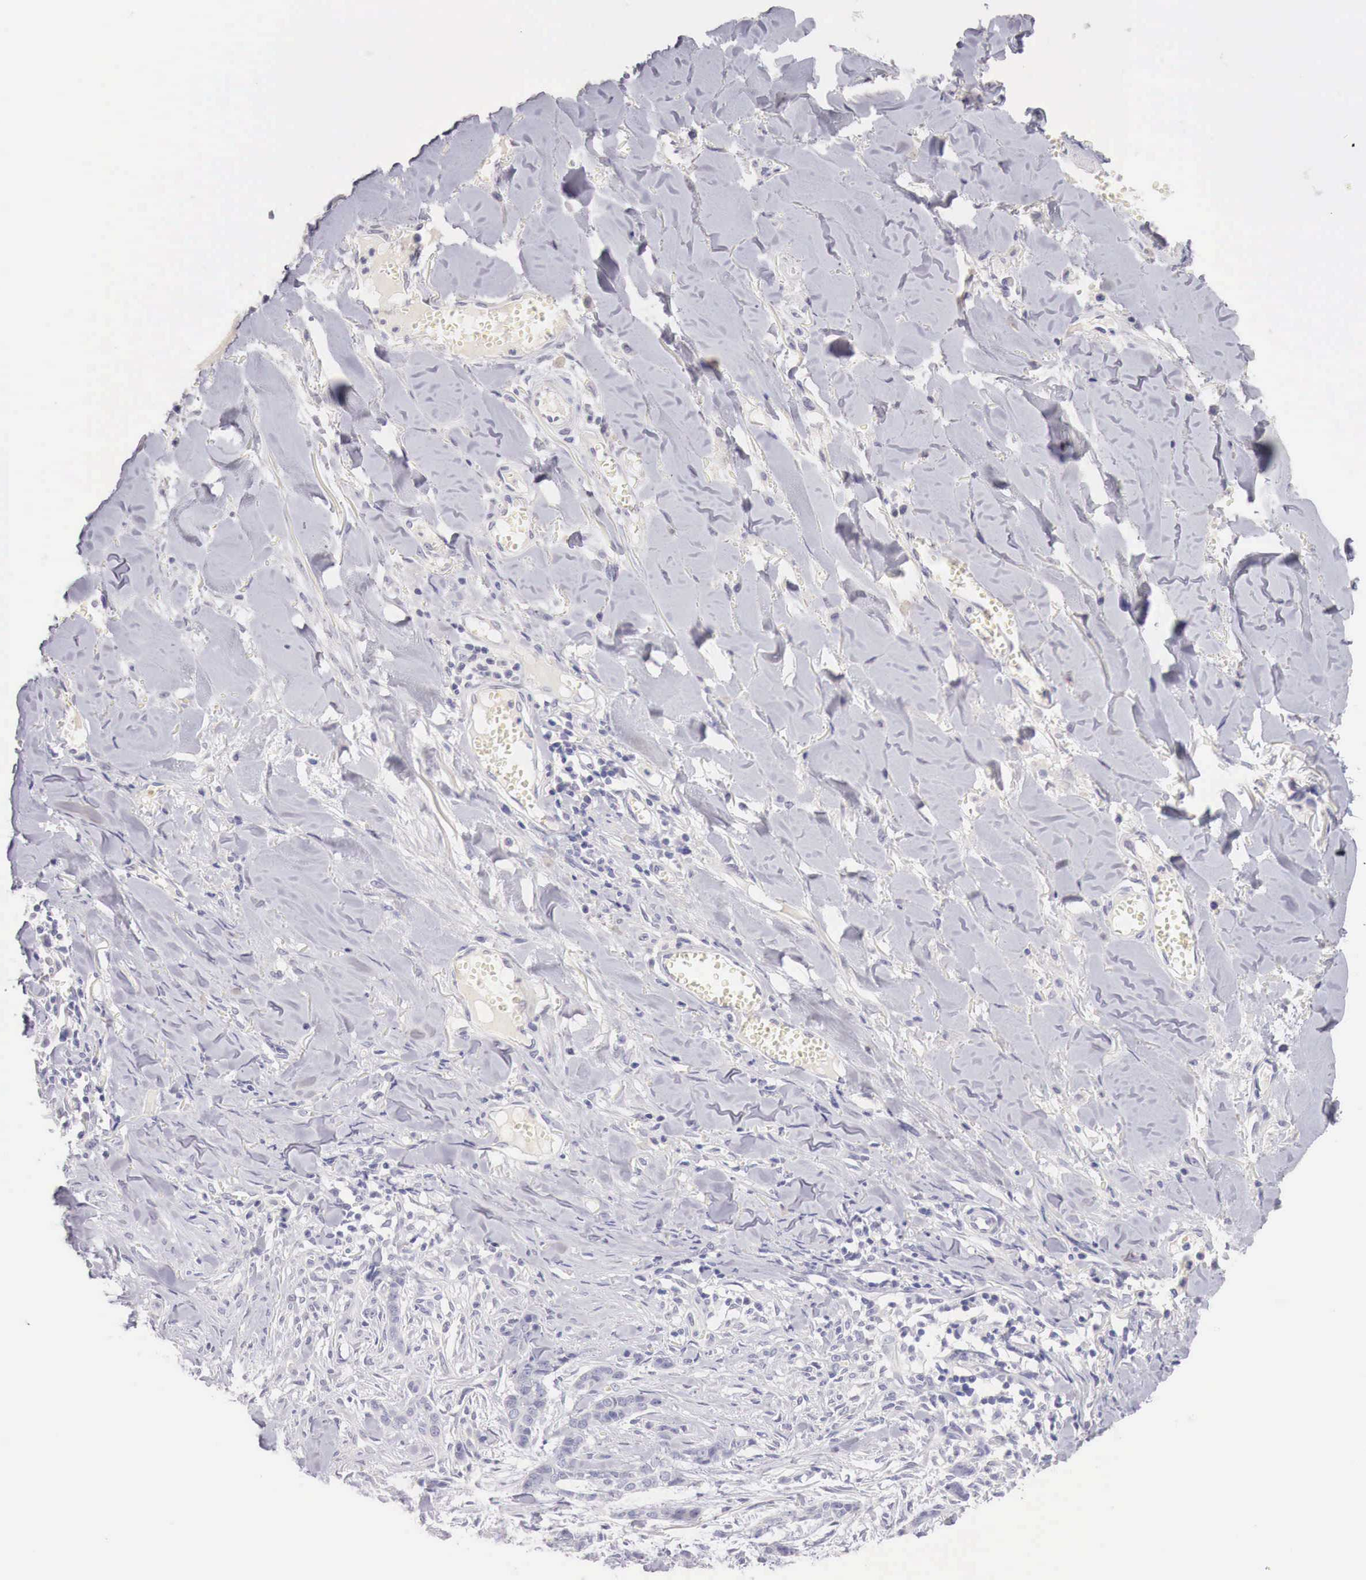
{"staining": {"intensity": "negative", "quantity": "none", "location": "none"}, "tissue": "skin cancer", "cell_type": "Tumor cells", "image_type": "cancer", "snomed": [{"axis": "morphology", "description": "Normal tissue, NOS"}, {"axis": "morphology", "description": "Basal cell carcinoma"}, {"axis": "topography", "description": "Skin"}], "caption": "High power microscopy histopathology image of an IHC histopathology image of skin cancer, revealing no significant staining in tumor cells.", "gene": "ITIH6", "patient": {"sex": "female", "age": 65}}